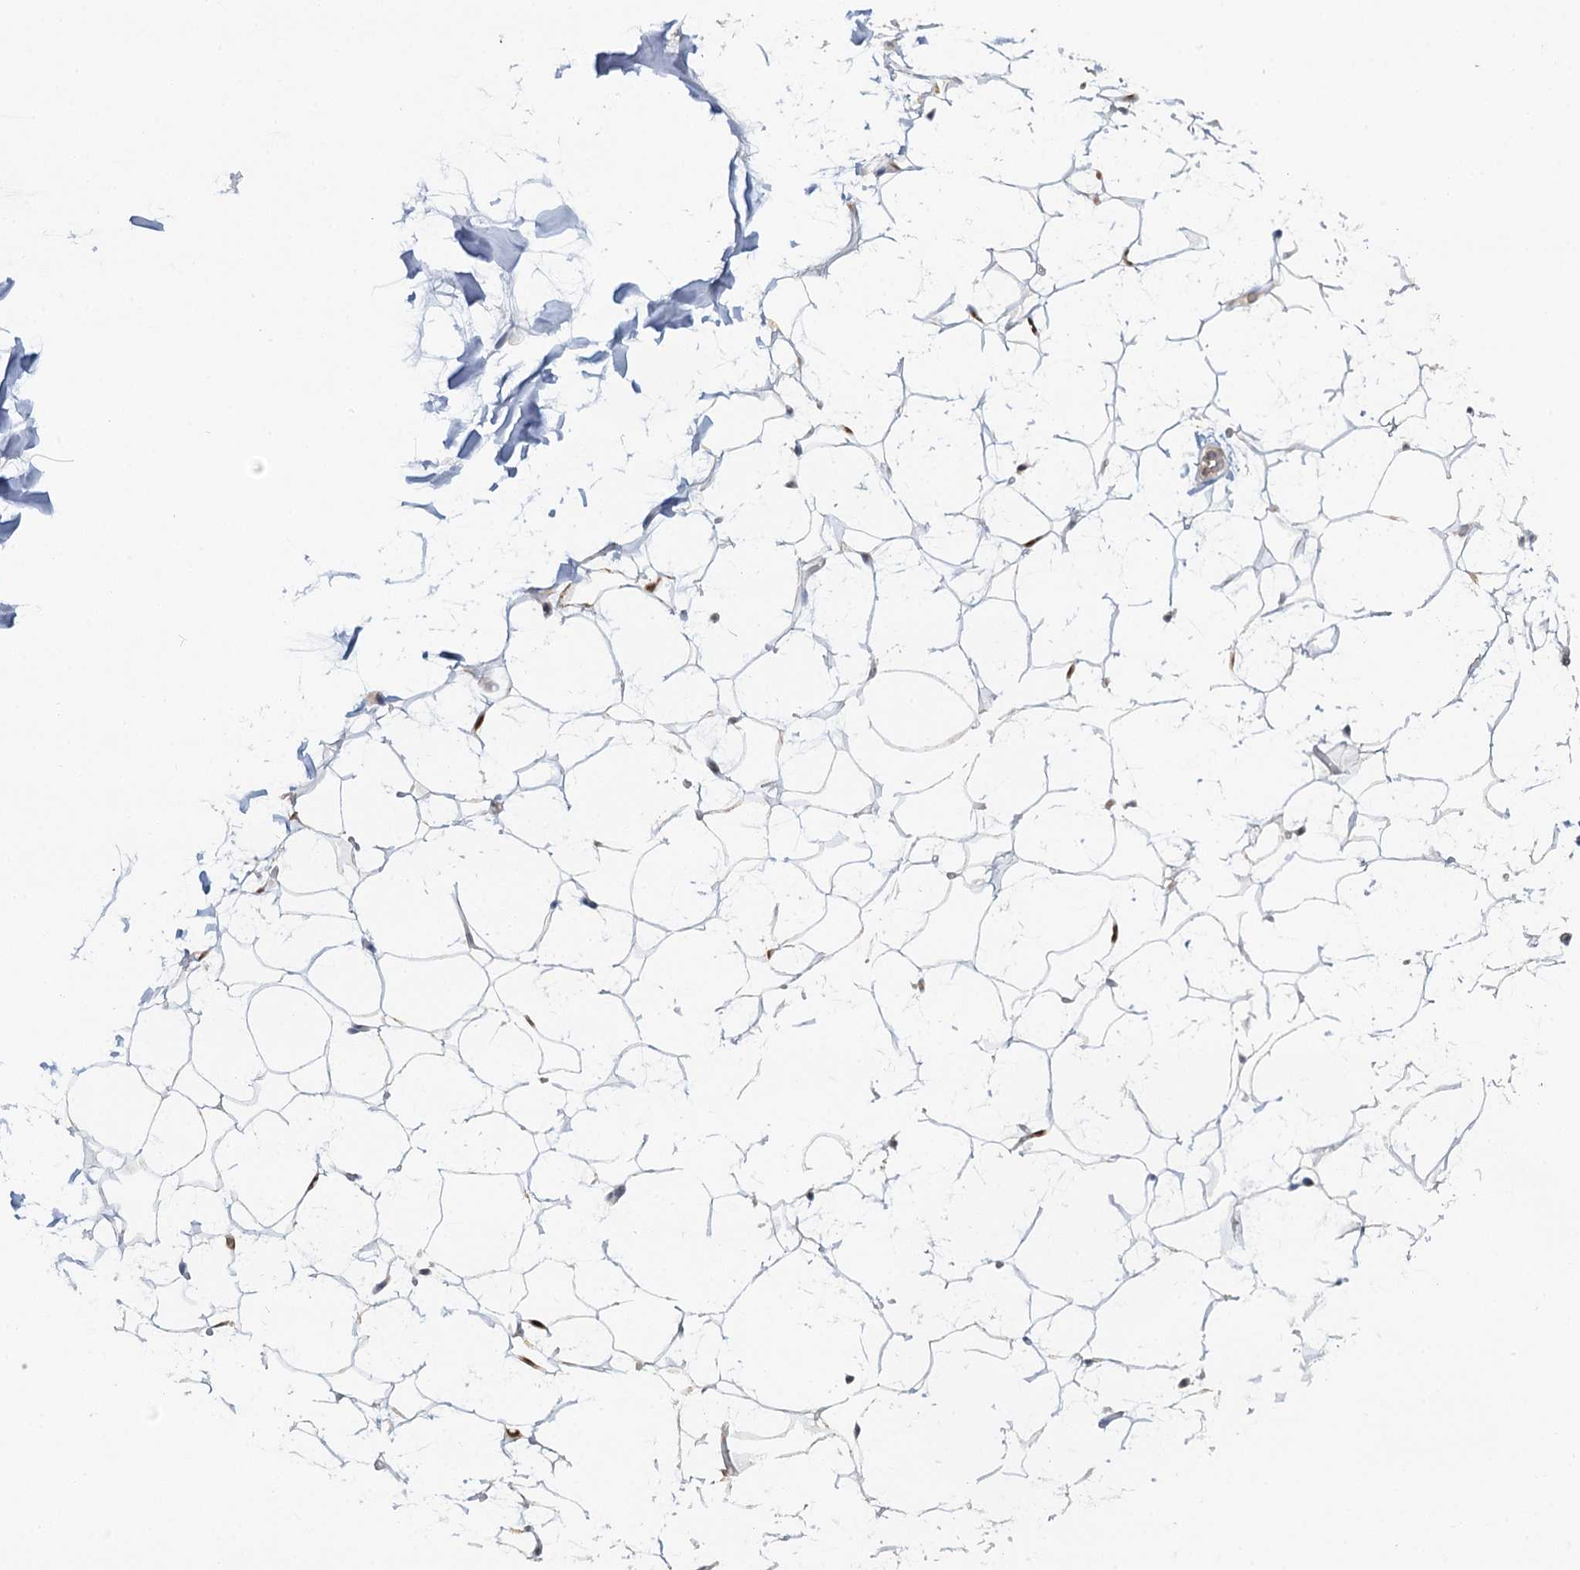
{"staining": {"intensity": "strong", "quantity": "25%-75%", "location": "nuclear"}, "tissue": "adipose tissue", "cell_type": "Adipocytes", "image_type": "normal", "snomed": [{"axis": "morphology", "description": "Normal tissue, NOS"}, {"axis": "topography", "description": "Breast"}], "caption": "The histopathology image exhibits staining of normal adipose tissue, revealing strong nuclear protein positivity (brown color) within adipocytes.", "gene": "GPATCH11", "patient": {"sex": "female", "age": 26}}